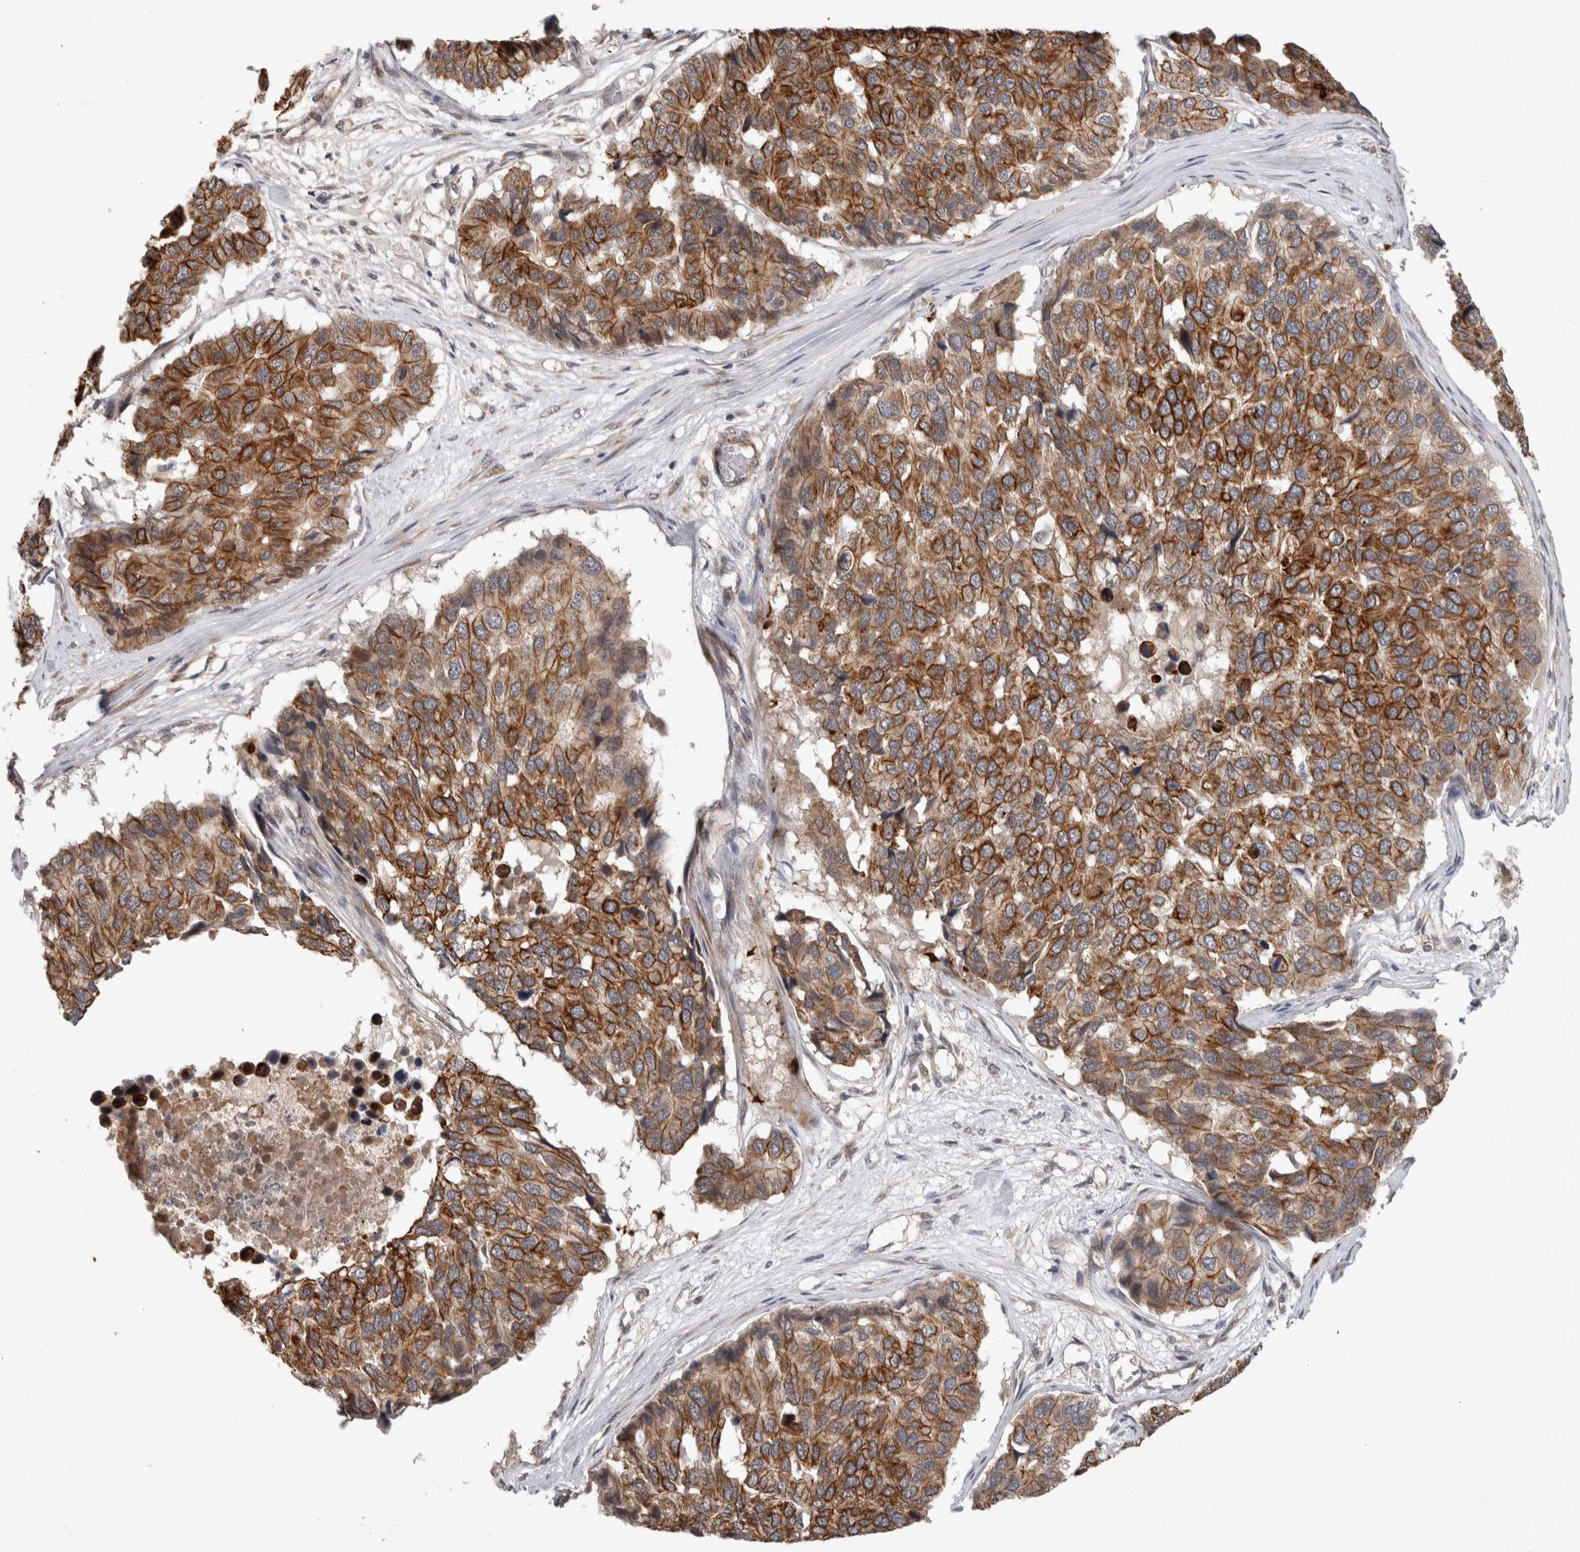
{"staining": {"intensity": "moderate", "quantity": ">75%", "location": "cytoplasmic/membranous"}, "tissue": "pancreatic cancer", "cell_type": "Tumor cells", "image_type": "cancer", "snomed": [{"axis": "morphology", "description": "Adenocarcinoma, NOS"}, {"axis": "topography", "description": "Pancreas"}], "caption": "A brown stain labels moderate cytoplasmic/membranous expression of a protein in pancreatic cancer (adenocarcinoma) tumor cells.", "gene": "CRISPLD1", "patient": {"sex": "male", "age": 50}}